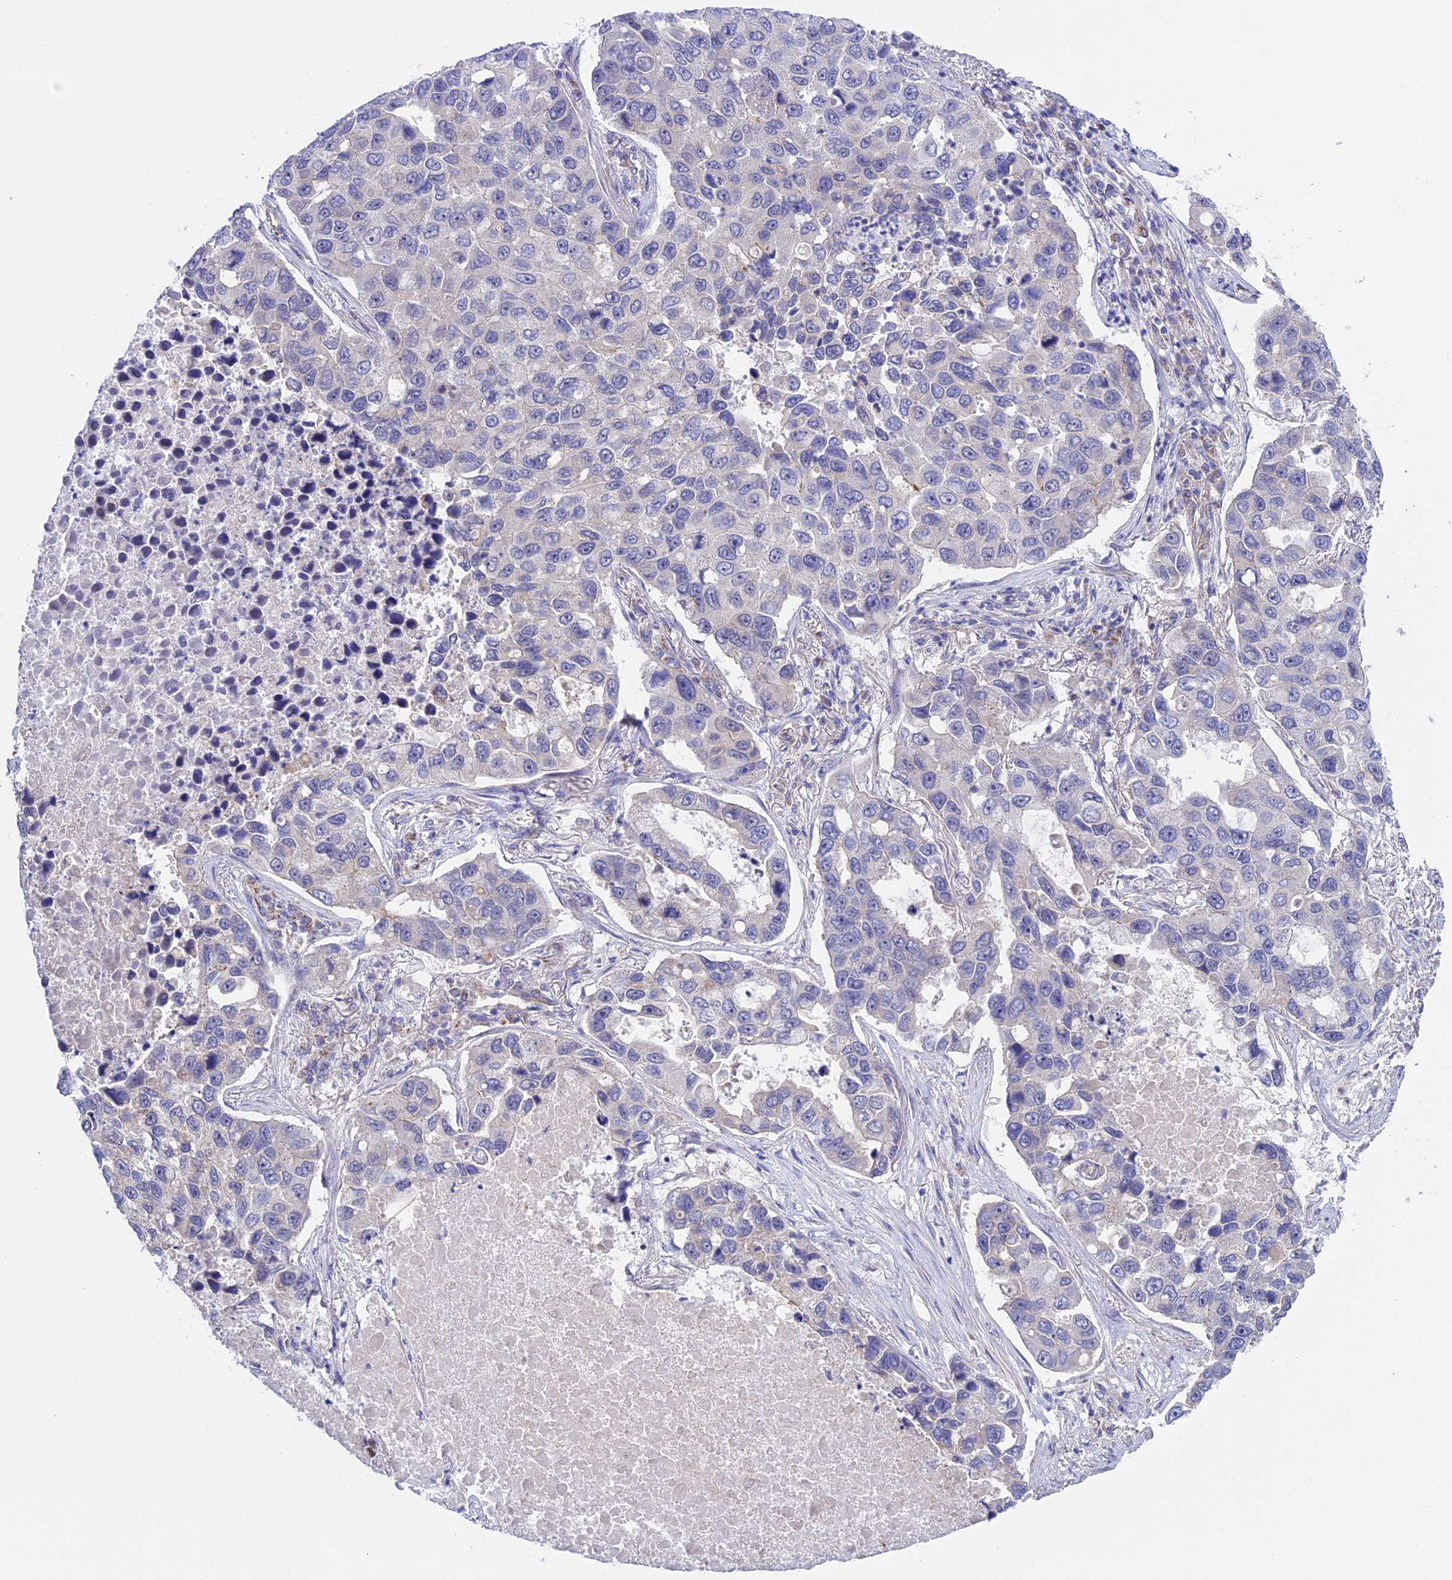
{"staining": {"intensity": "negative", "quantity": "none", "location": "none"}, "tissue": "lung cancer", "cell_type": "Tumor cells", "image_type": "cancer", "snomed": [{"axis": "morphology", "description": "Adenocarcinoma, NOS"}, {"axis": "topography", "description": "Lung"}], "caption": "A high-resolution histopathology image shows IHC staining of adenocarcinoma (lung), which demonstrates no significant staining in tumor cells. The staining is performed using DAB (3,3'-diaminobenzidine) brown chromogen with nuclei counter-stained in using hematoxylin.", "gene": "ETFDH", "patient": {"sex": "male", "age": 64}}